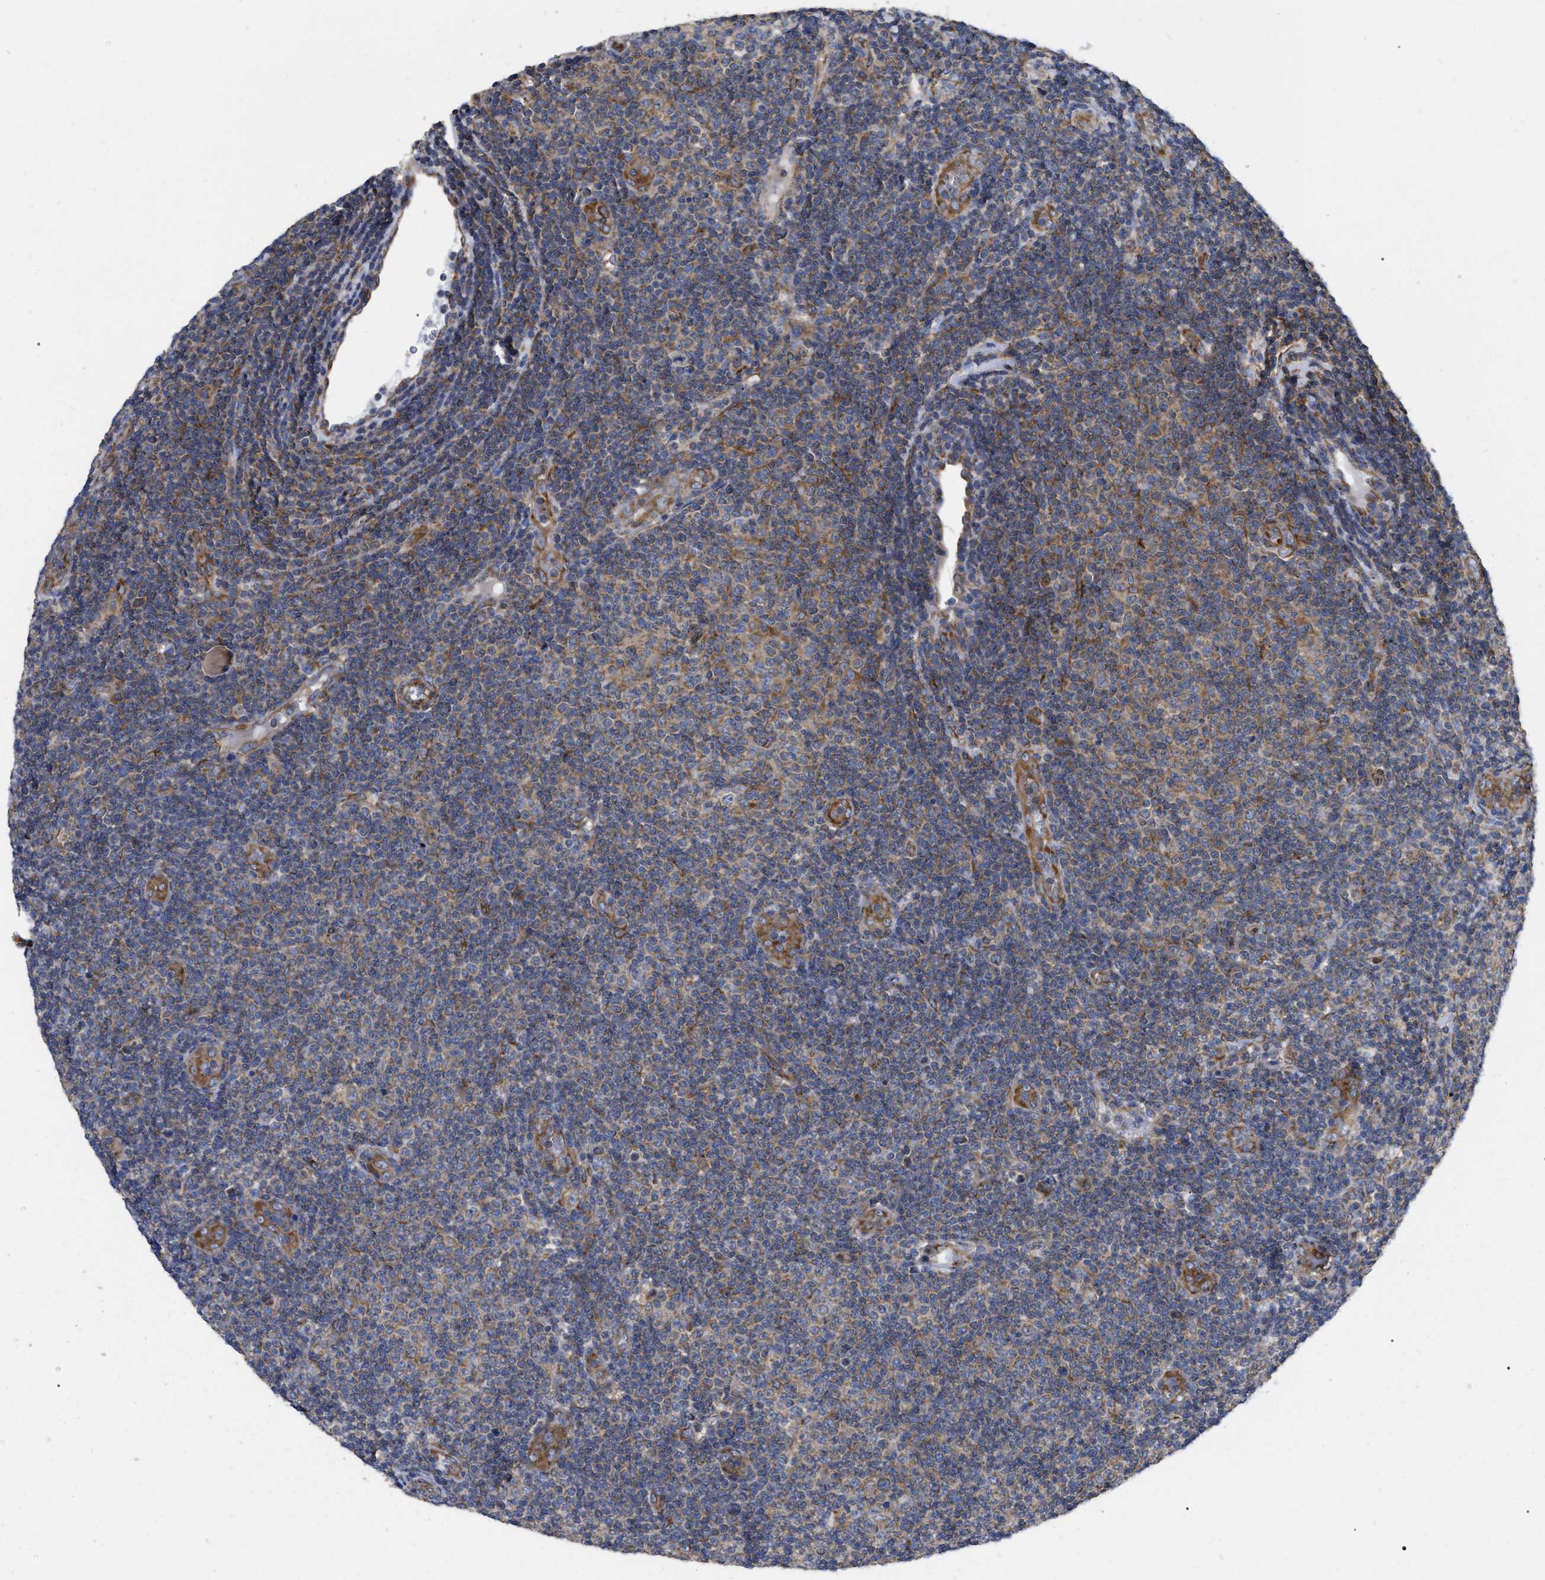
{"staining": {"intensity": "weak", "quantity": ">75%", "location": "cytoplasmic/membranous"}, "tissue": "lymphoma", "cell_type": "Tumor cells", "image_type": "cancer", "snomed": [{"axis": "morphology", "description": "Malignant lymphoma, non-Hodgkin's type, Low grade"}, {"axis": "topography", "description": "Lymph node"}], "caption": "Immunohistochemistry (IHC) of low-grade malignant lymphoma, non-Hodgkin's type reveals low levels of weak cytoplasmic/membranous expression in approximately >75% of tumor cells. The staining is performed using DAB (3,3'-diaminobenzidine) brown chromogen to label protein expression. The nuclei are counter-stained blue using hematoxylin.", "gene": "FAM120A", "patient": {"sex": "male", "age": 83}}